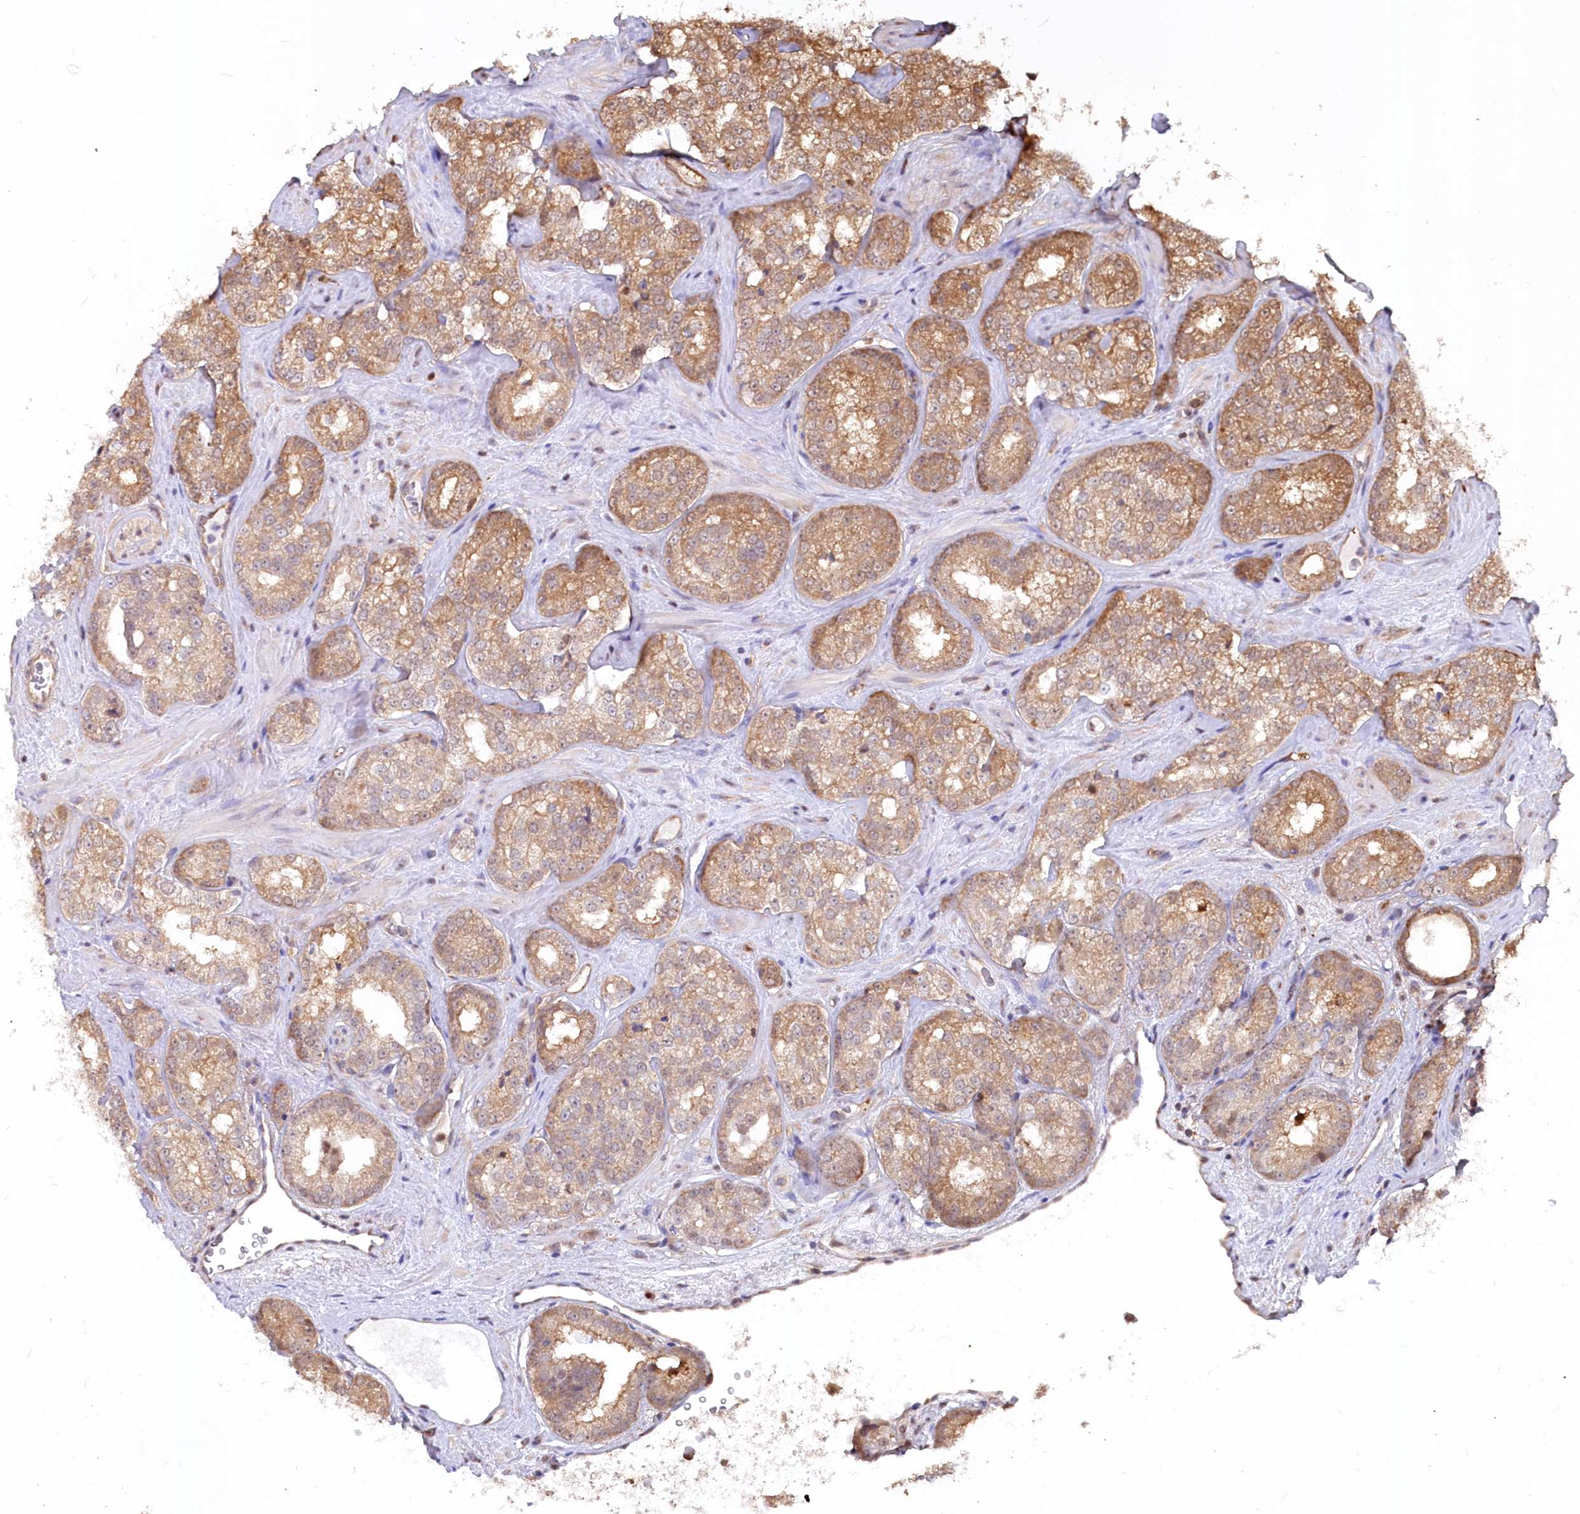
{"staining": {"intensity": "moderate", "quantity": "25%-75%", "location": "cytoplasmic/membranous"}, "tissue": "prostate cancer", "cell_type": "Tumor cells", "image_type": "cancer", "snomed": [{"axis": "morphology", "description": "Normal tissue, NOS"}, {"axis": "morphology", "description": "Adenocarcinoma, High grade"}, {"axis": "topography", "description": "Prostate"}], "caption": "A histopathology image showing moderate cytoplasmic/membranous positivity in approximately 25%-75% of tumor cells in prostate cancer (adenocarcinoma (high-grade)), as visualized by brown immunohistochemical staining.", "gene": "PSMA1", "patient": {"sex": "male", "age": 83}}